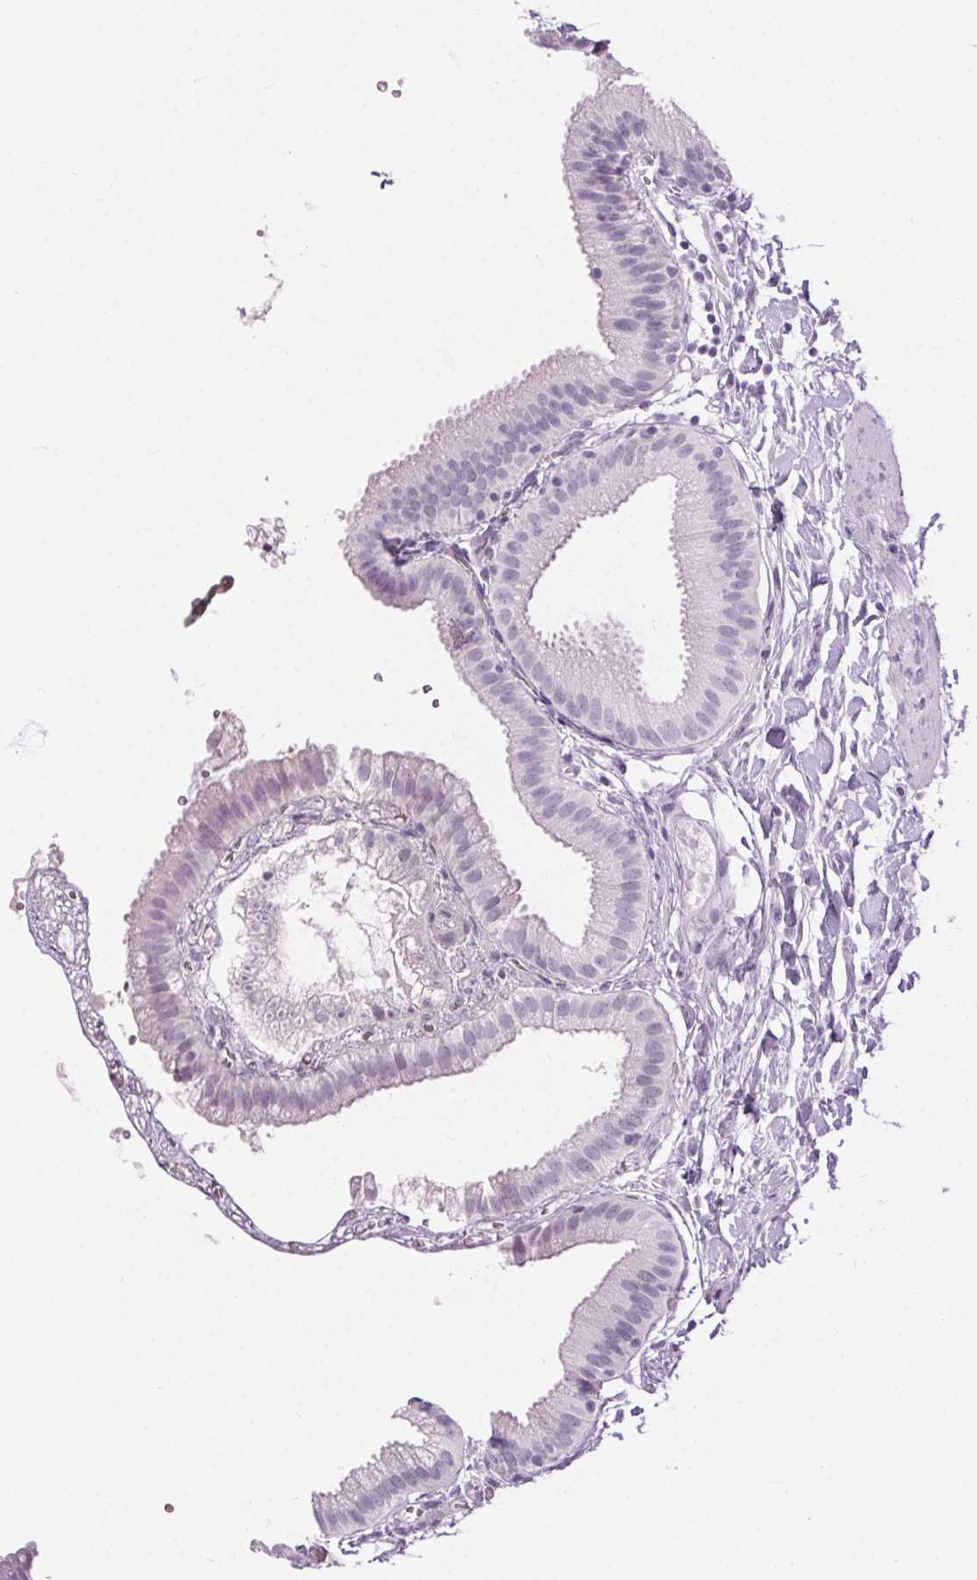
{"staining": {"intensity": "negative", "quantity": "none", "location": "none"}, "tissue": "gallbladder", "cell_type": "Glandular cells", "image_type": "normal", "snomed": [{"axis": "morphology", "description": "Normal tissue, NOS"}, {"axis": "topography", "description": "Gallbladder"}], "caption": "Glandular cells show no significant protein positivity in normal gallbladder. The staining is performed using DAB brown chromogen with nuclei counter-stained in using hematoxylin.", "gene": "BEND2", "patient": {"sex": "female", "age": 63}}